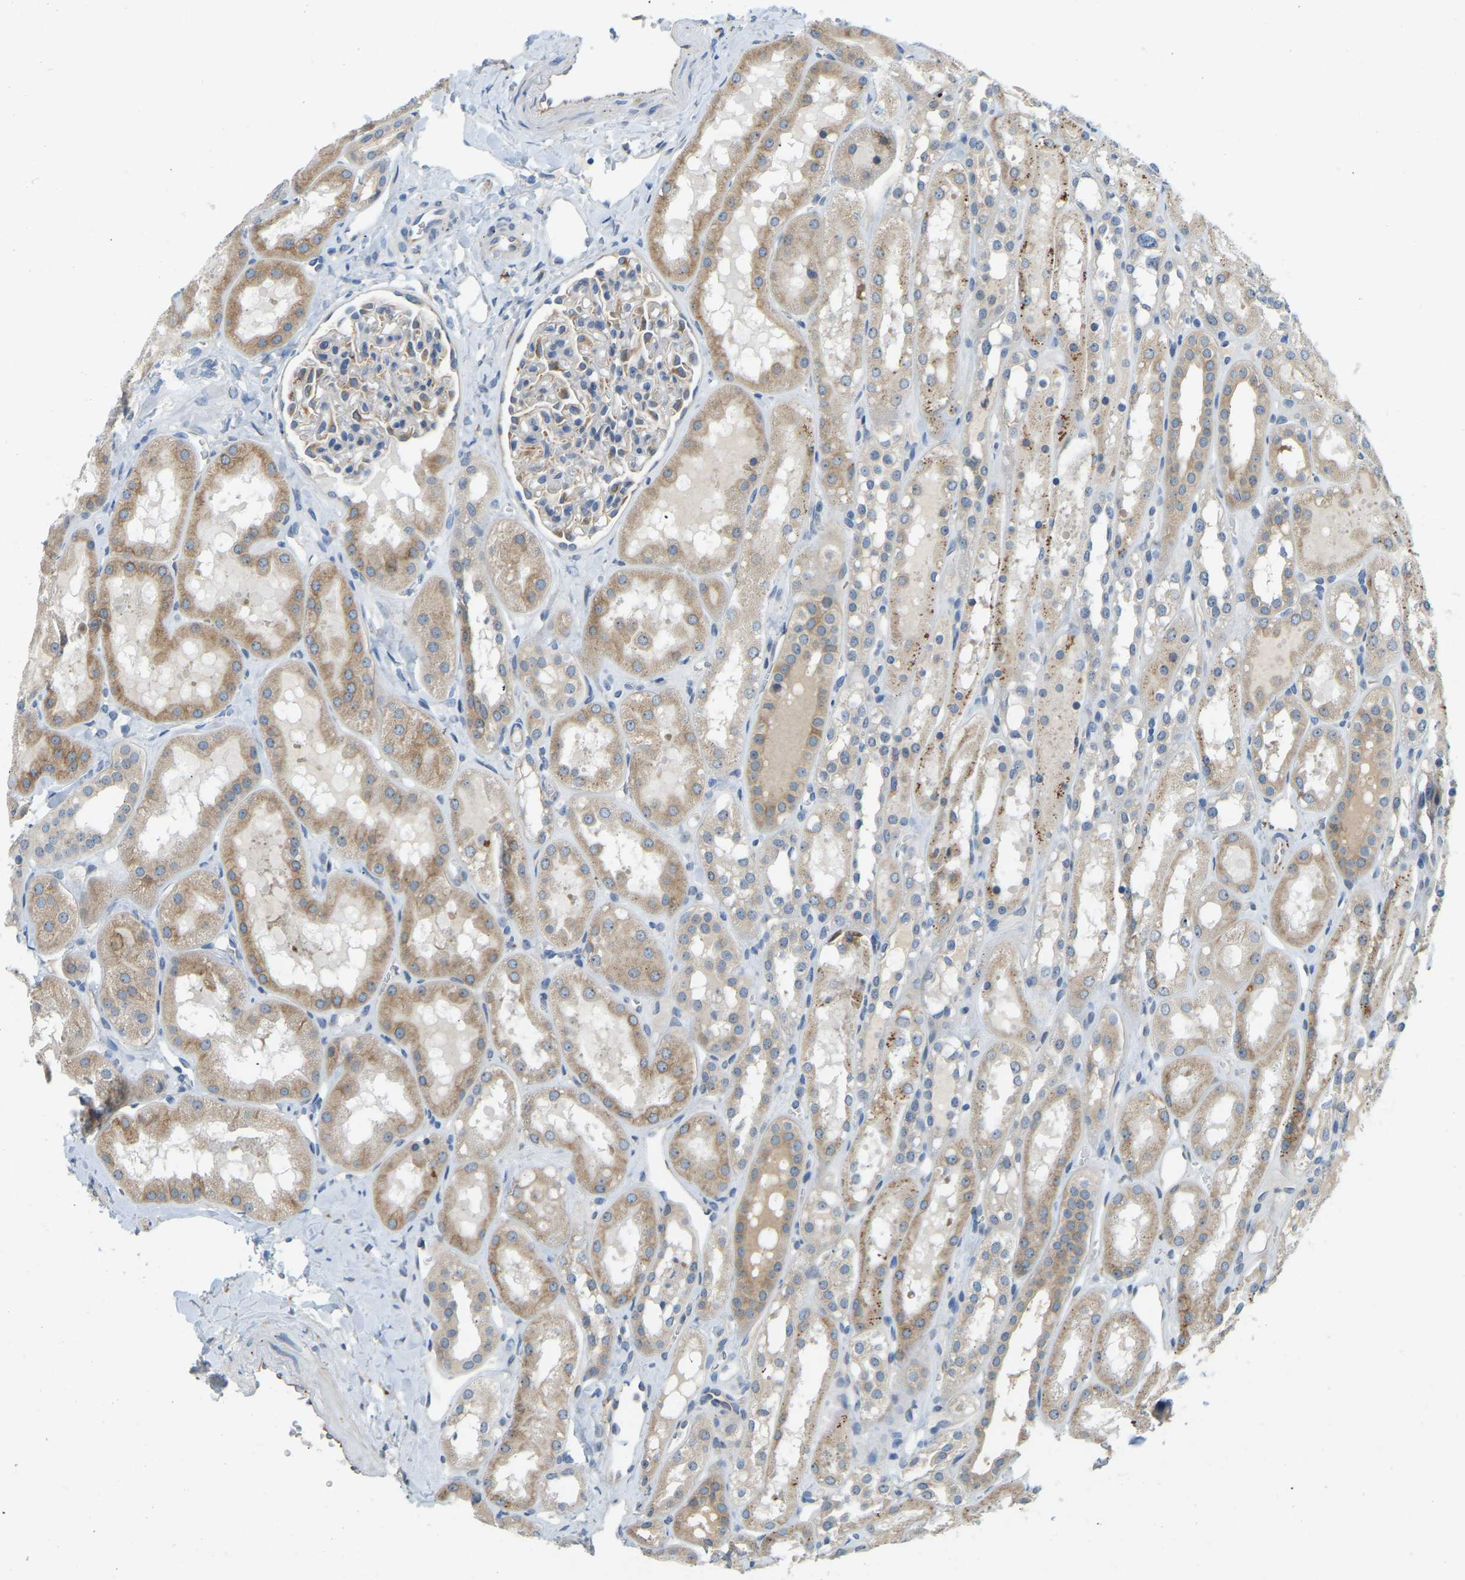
{"staining": {"intensity": "moderate", "quantity": "<25%", "location": "cytoplasmic/membranous"}, "tissue": "kidney", "cell_type": "Cells in glomeruli", "image_type": "normal", "snomed": [{"axis": "morphology", "description": "Normal tissue, NOS"}, {"axis": "topography", "description": "Kidney"}, {"axis": "topography", "description": "Urinary bladder"}], "caption": "Kidney stained with DAB immunohistochemistry (IHC) shows low levels of moderate cytoplasmic/membranous expression in about <25% of cells in glomeruli. (DAB (3,3'-diaminobenzidine) = brown stain, brightfield microscopy at high magnification).", "gene": "NME8", "patient": {"sex": "male", "age": 16}}